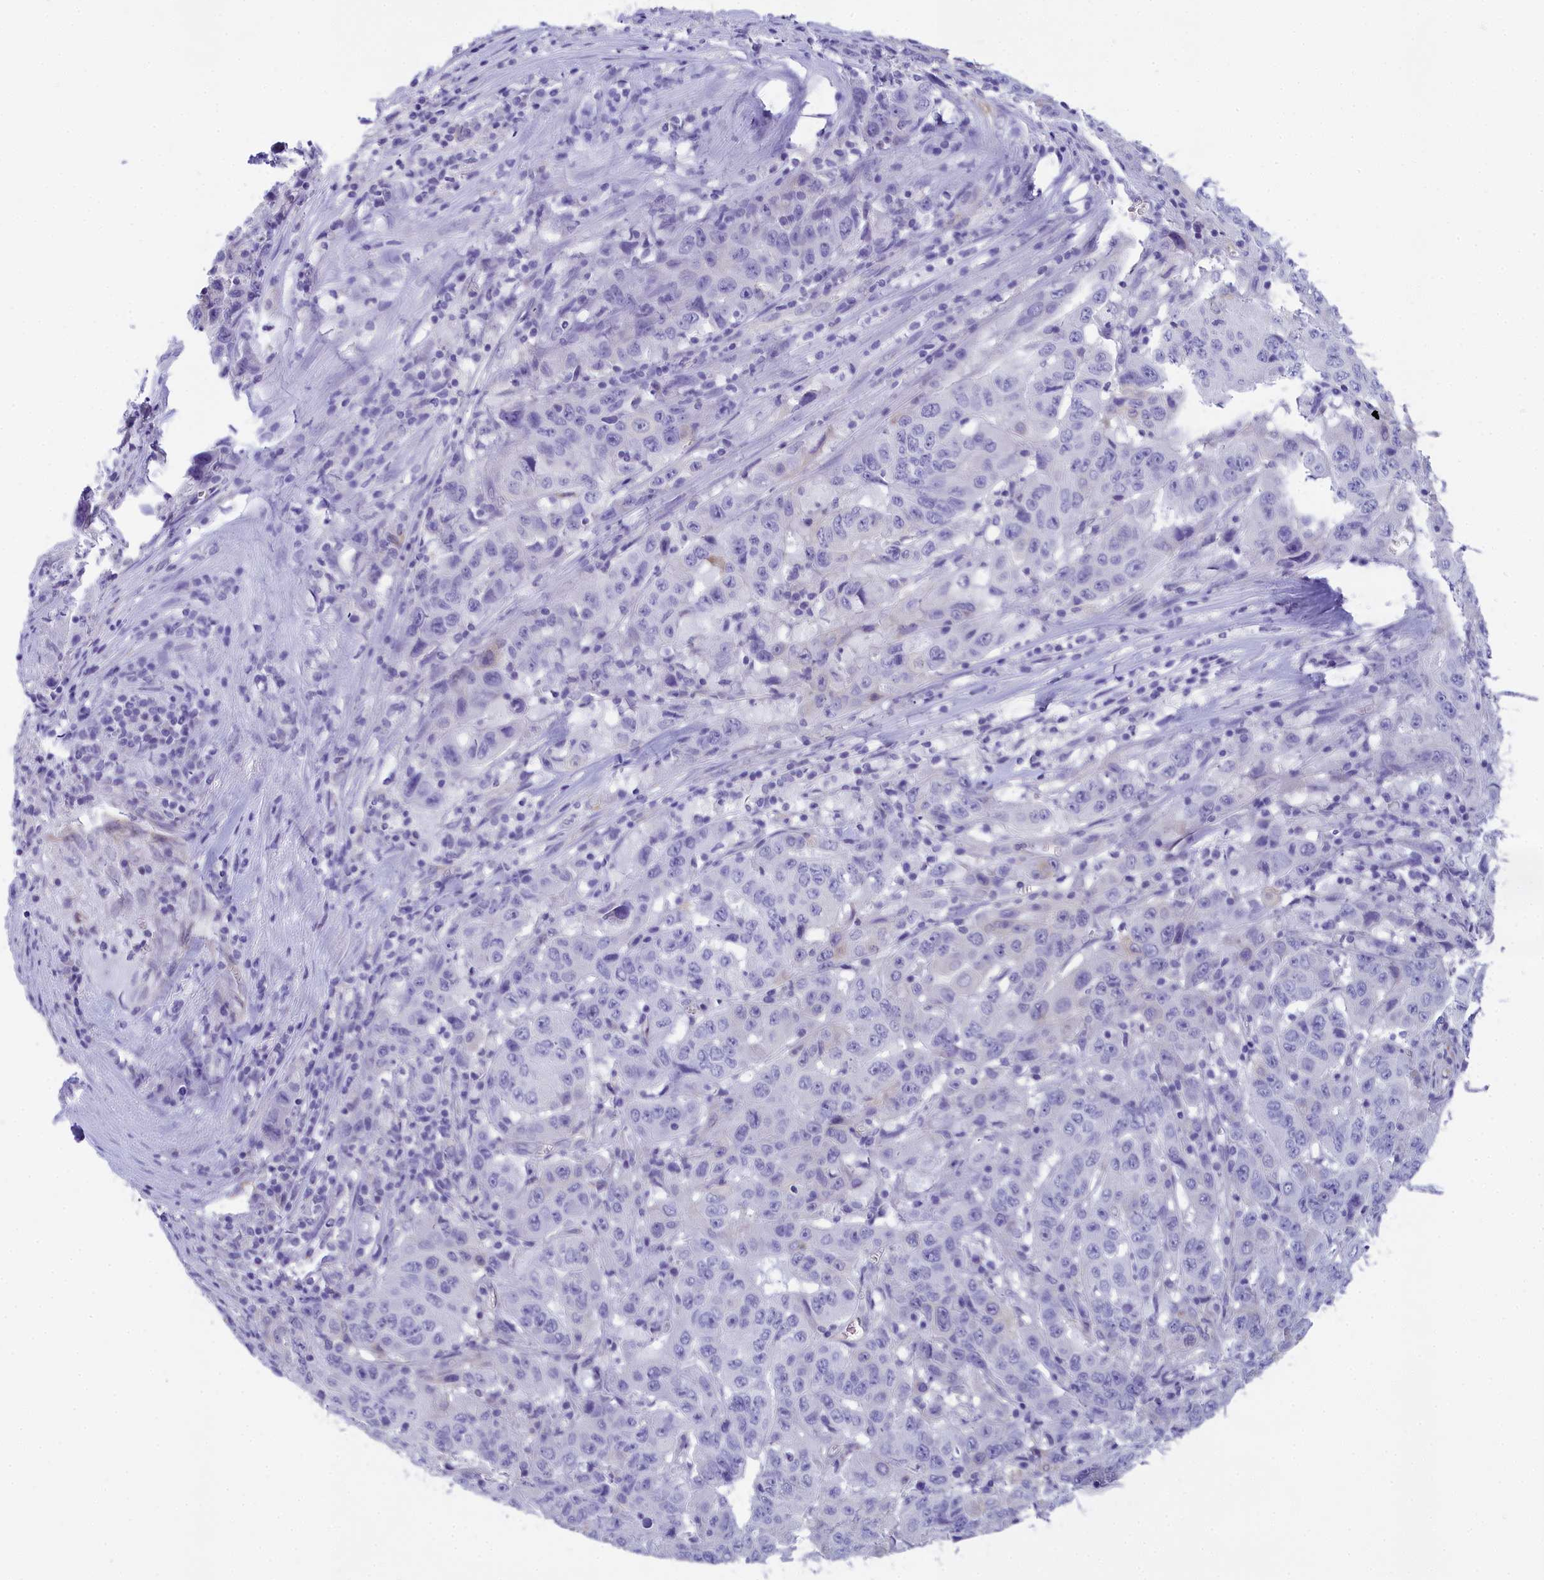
{"staining": {"intensity": "negative", "quantity": "none", "location": "none"}, "tissue": "pancreatic cancer", "cell_type": "Tumor cells", "image_type": "cancer", "snomed": [{"axis": "morphology", "description": "Adenocarcinoma, NOS"}, {"axis": "topography", "description": "Pancreas"}], "caption": "The micrograph reveals no staining of tumor cells in adenocarcinoma (pancreatic).", "gene": "TACSTD2", "patient": {"sex": "male", "age": 63}}